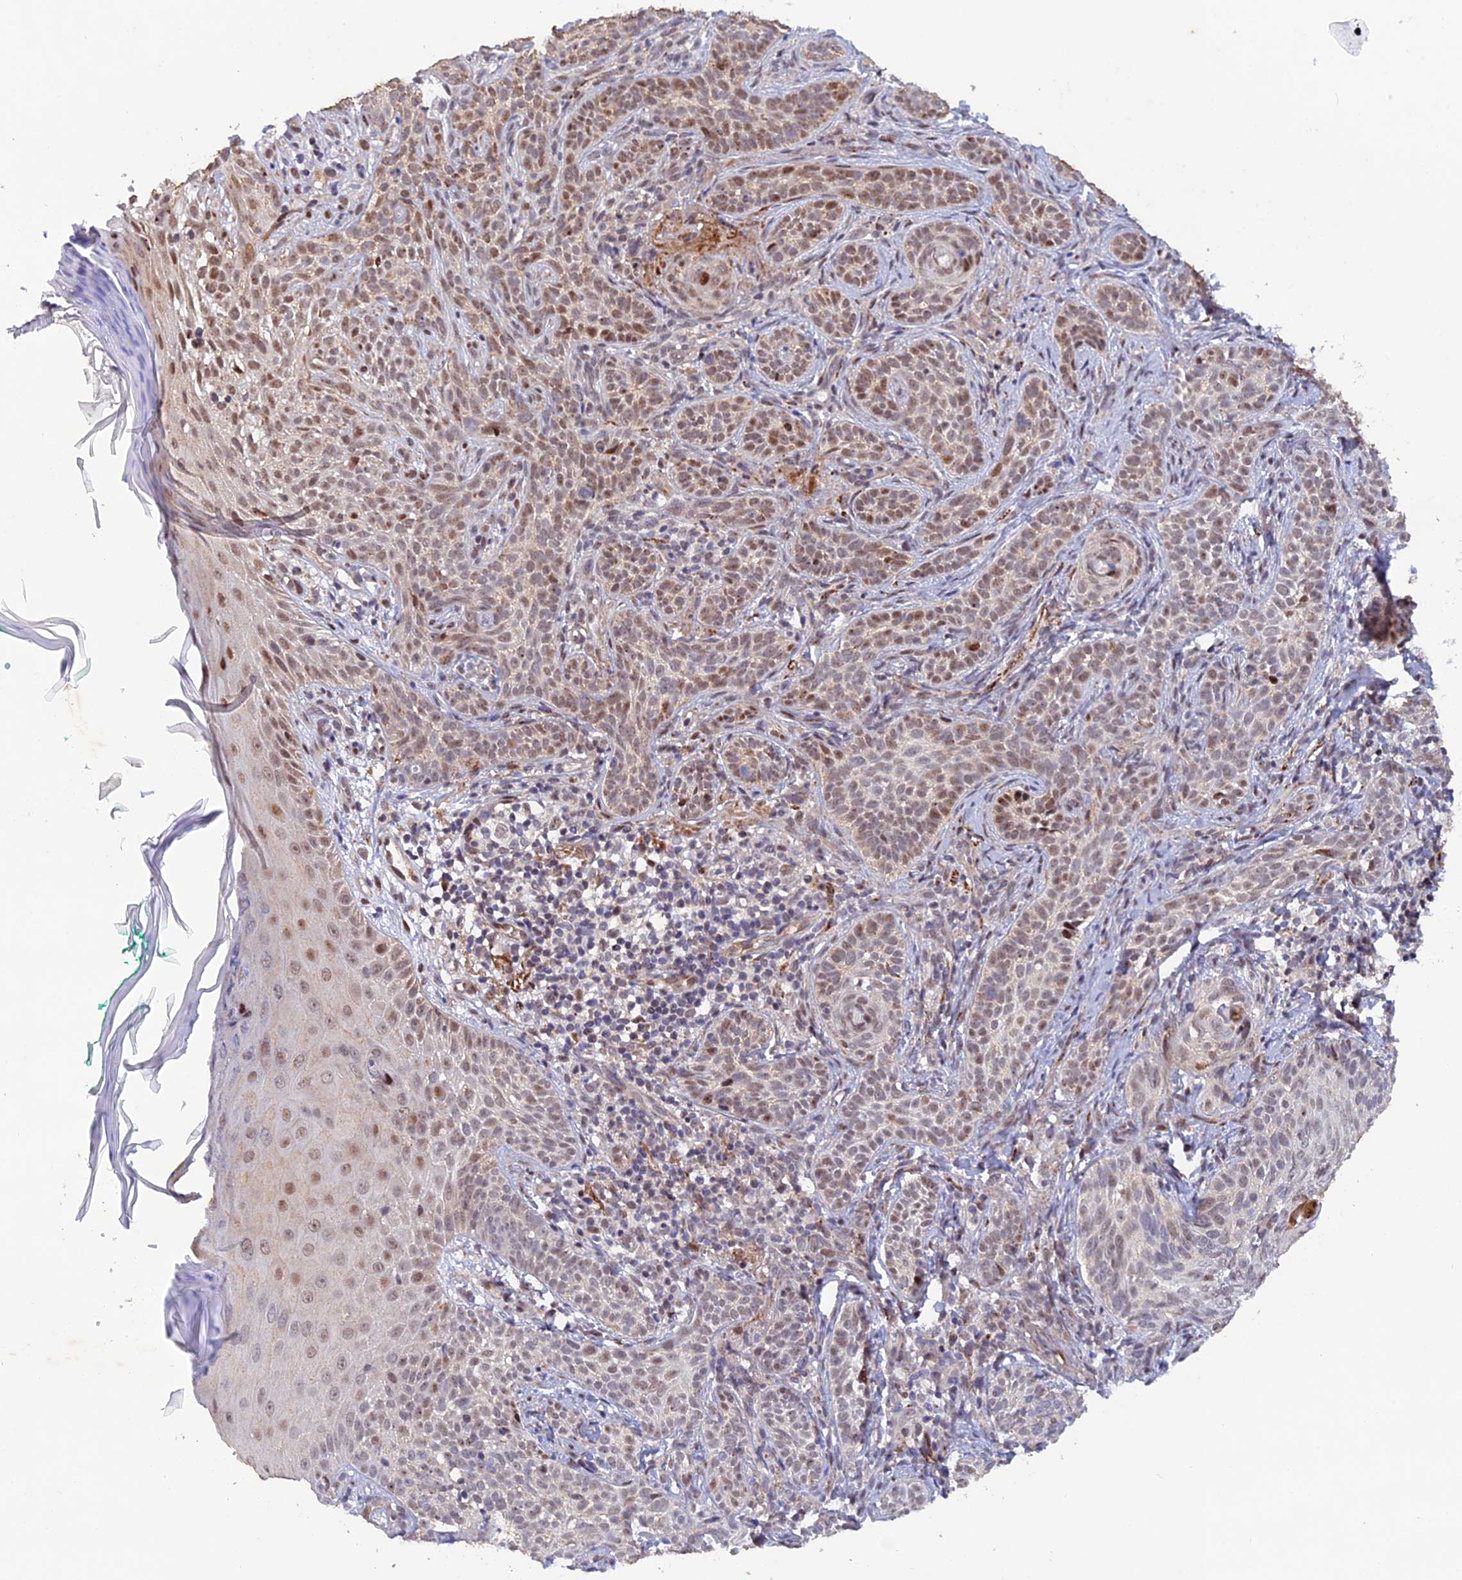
{"staining": {"intensity": "moderate", "quantity": "25%-75%", "location": "nuclear"}, "tissue": "skin cancer", "cell_type": "Tumor cells", "image_type": "cancer", "snomed": [{"axis": "morphology", "description": "Basal cell carcinoma"}, {"axis": "topography", "description": "Skin"}], "caption": "Moderate nuclear positivity for a protein is appreciated in approximately 25%-75% of tumor cells of basal cell carcinoma (skin) using IHC.", "gene": "WDR55", "patient": {"sex": "male", "age": 71}}